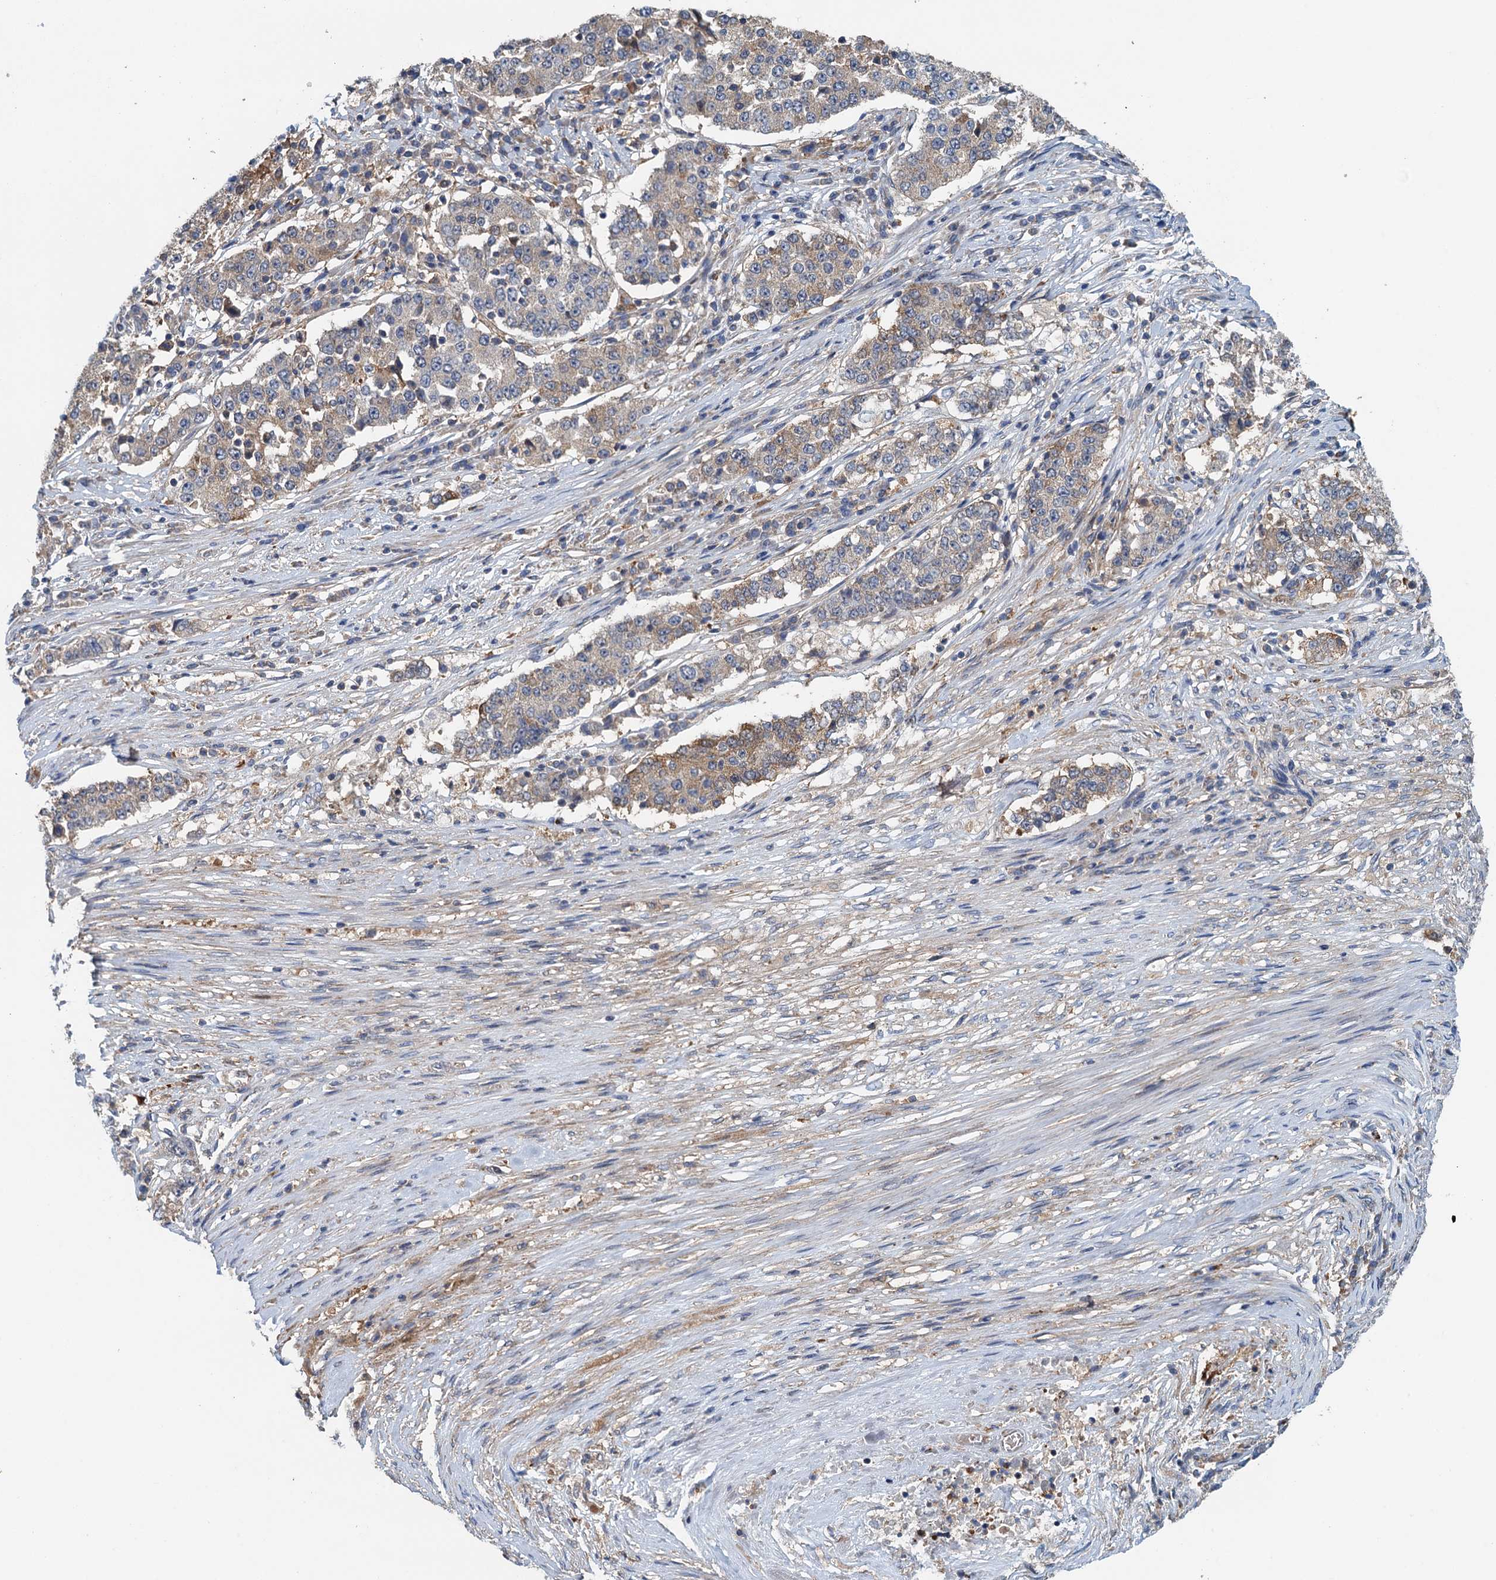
{"staining": {"intensity": "weak", "quantity": "25%-75%", "location": "cytoplasmic/membranous"}, "tissue": "stomach cancer", "cell_type": "Tumor cells", "image_type": "cancer", "snomed": [{"axis": "morphology", "description": "Adenocarcinoma, NOS"}, {"axis": "topography", "description": "Stomach"}], "caption": "There is low levels of weak cytoplasmic/membranous positivity in tumor cells of stomach cancer, as demonstrated by immunohistochemical staining (brown color).", "gene": "RSAD2", "patient": {"sex": "male", "age": 59}}